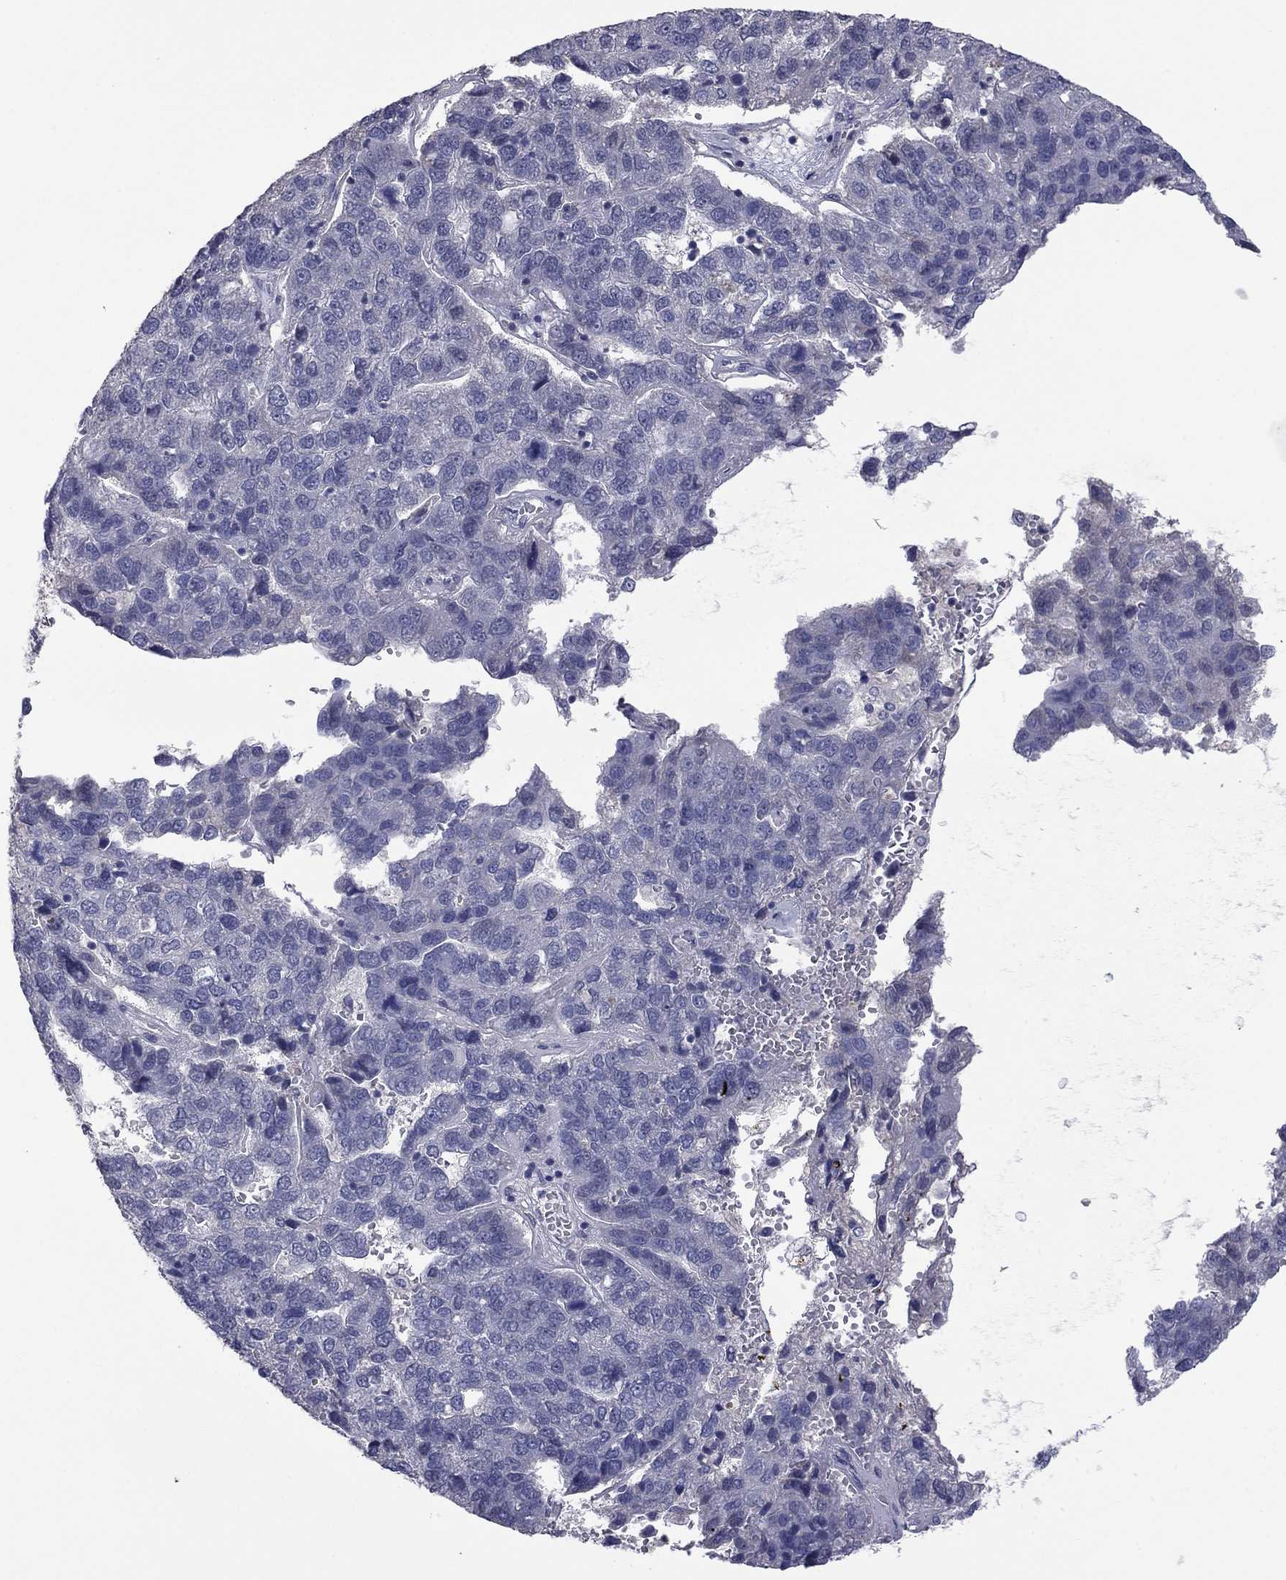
{"staining": {"intensity": "negative", "quantity": "none", "location": "none"}, "tissue": "pancreatic cancer", "cell_type": "Tumor cells", "image_type": "cancer", "snomed": [{"axis": "morphology", "description": "Adenocarcinoma, NOS"}, {"axis": "topography", "description": "Pancreas"}], "caption": "IHC micrograph of neoplastic tissue: human adenocarcinoma (pancreatic) stained with DAB (3,3'-diaminobenzidine) displays no significant protein staining in tumor cells.", "gene": "IP6K3", "patient": {"sex": "female", "age": 61}}